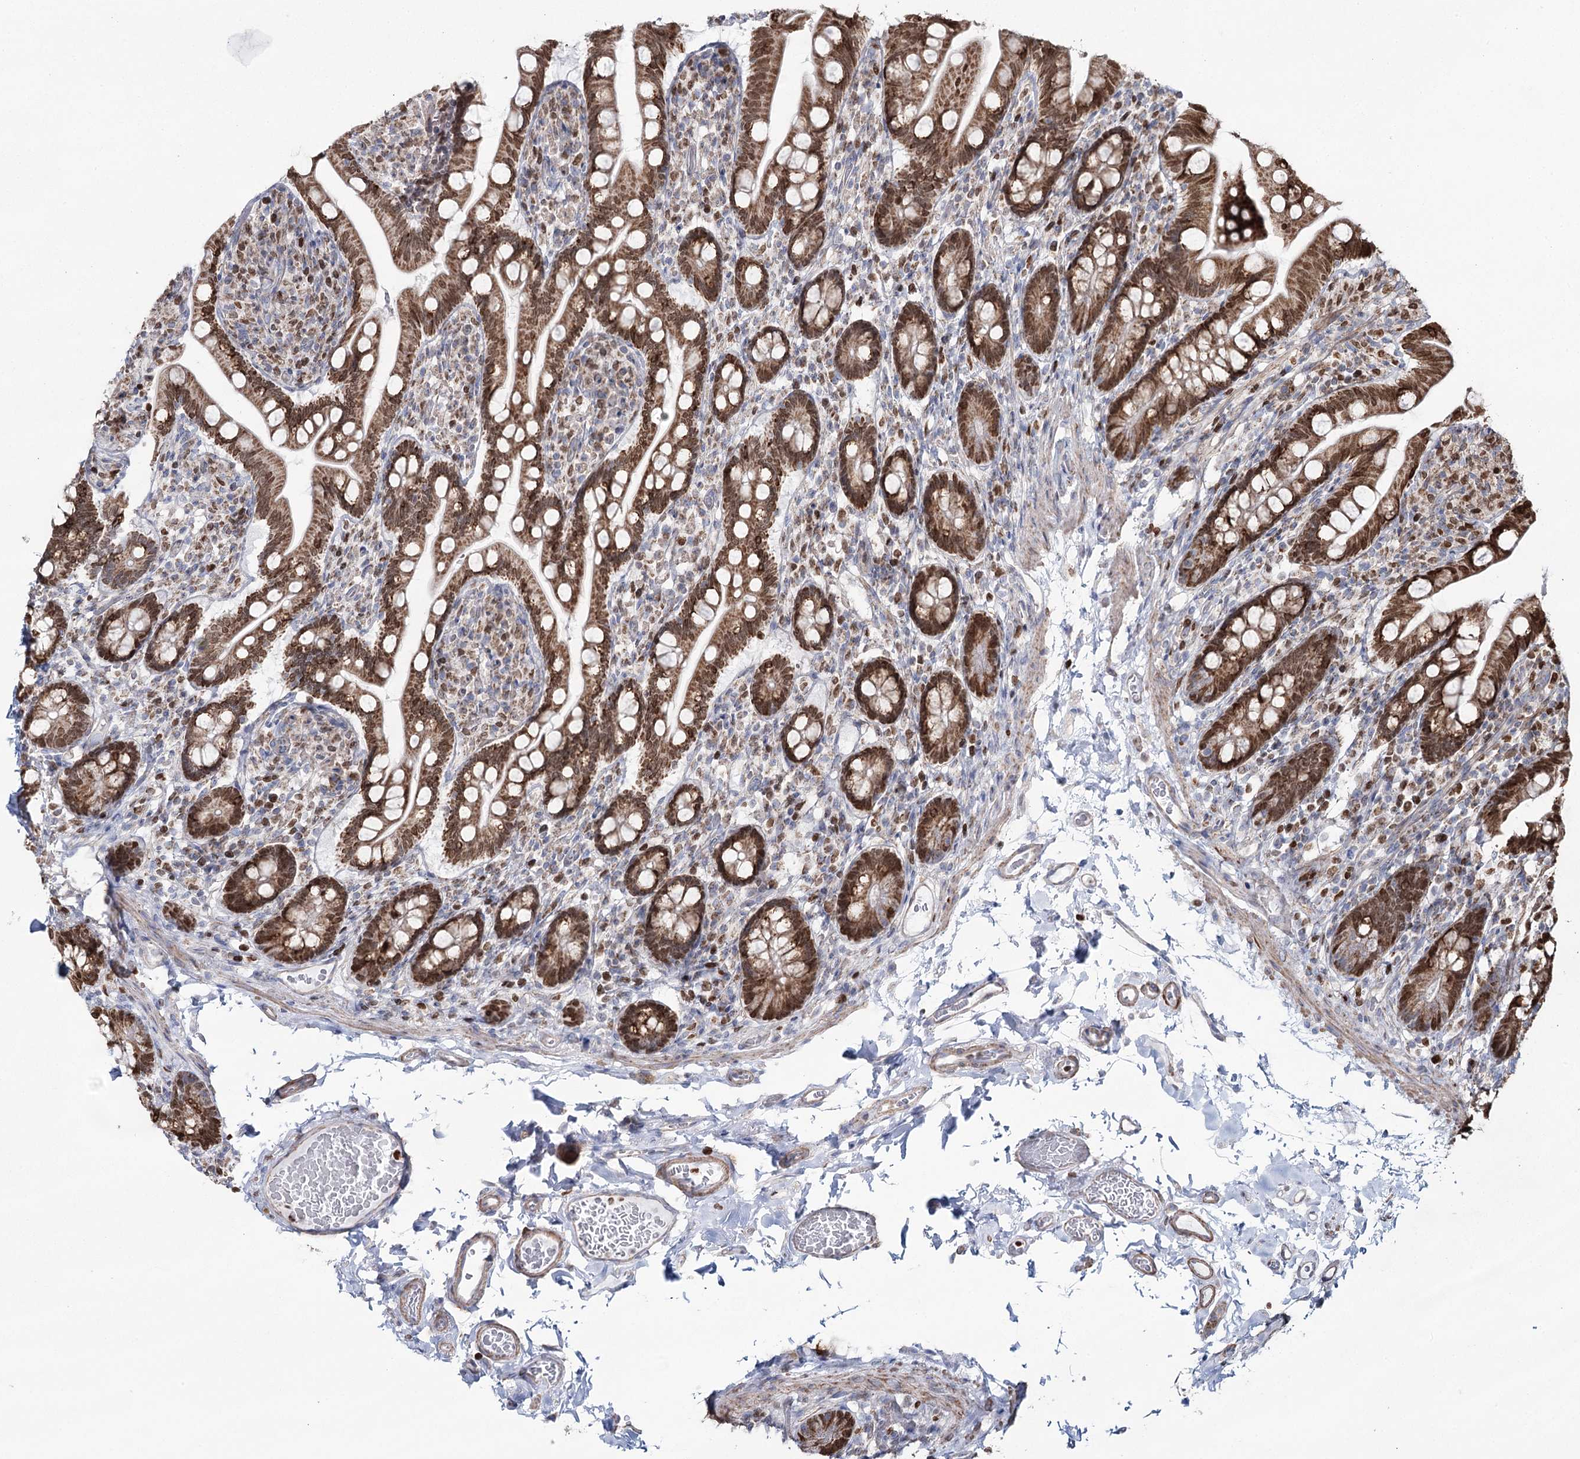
{"staining": {"intensity": "moderate", "quantity": ">75%", "location": "cytoplasmic/membranous,nuclear"}, "tissue": "small intestine", "cell_type": "Glandular cells", "image_type": "normal", "snomed": [{"axis": "morphology", "description": "Normal tissue, NOS"}, {"axis": "topography", "description": "Small intestine"}], "caption": "The immunohistochemical stain shows moderate cytoplasmic/membranous,nuclear staining in glandular cells of benign small intestine. Immunohistochemistry (ihc) stains the protein of interest in brown and the nuclei are stained blue.", "gene": "PDHX", "patient": {"sex": "female", "age": 64}}